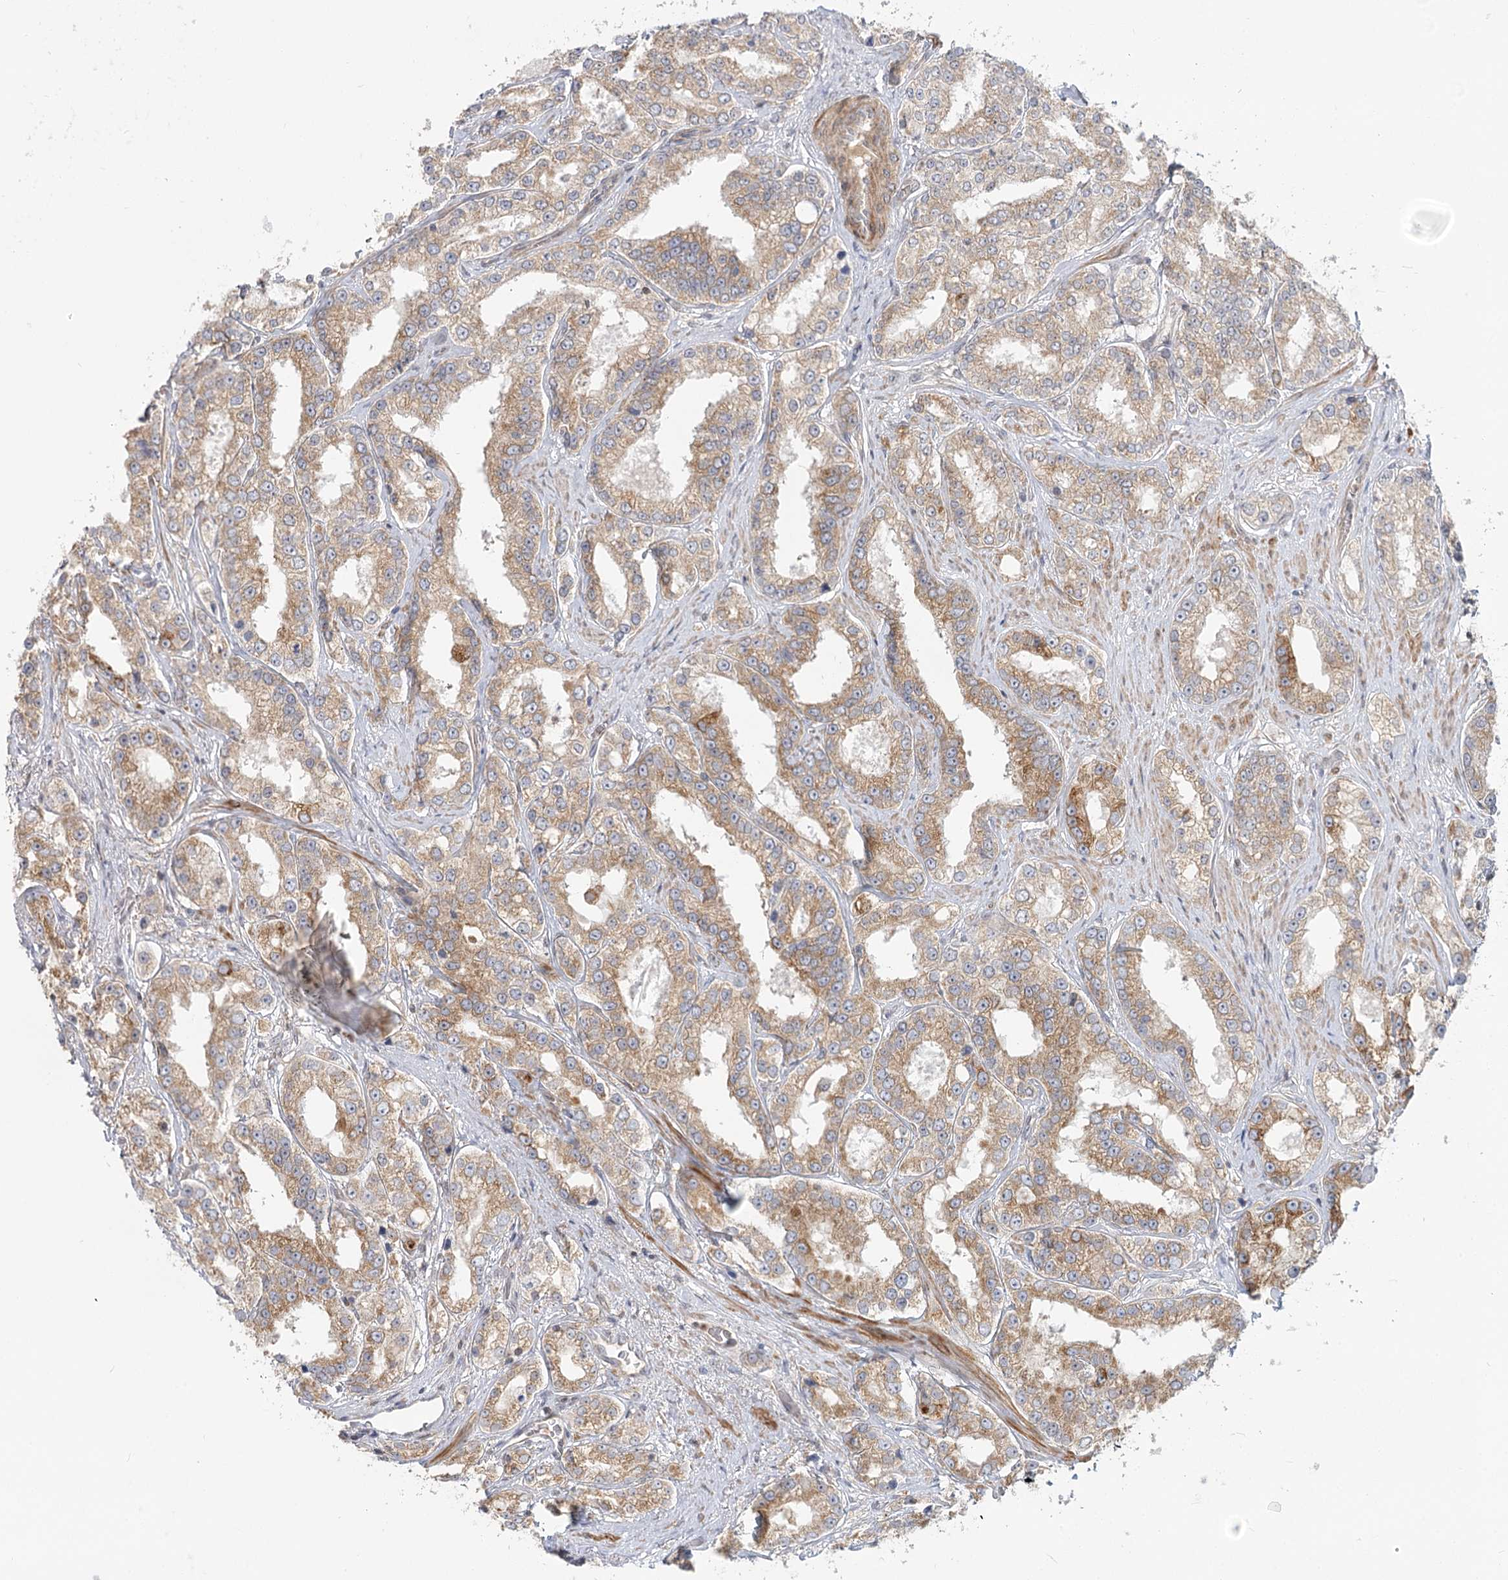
{"staining": {"intensity": "moderate", "quantity": "25%-75%", "location": "cytoplasmic/membranous"}, "tissue": "prostate cancer", "cell_type": "Tumor cells", "image_type": "cancer", "snomed": [{"axis": "morphology", "description": "Normal tissue, NOS"}, {"axis": "morphology", "description": "Adenocarcinoma, High grade"}, {"axis": "topography", "description": "Prostate"}], "caption": "A high-resolution histopathology image shows immunohistochemistry staining of prostate cancer, which reveals moderate cytoplasmic/membranous expression in approximately 25%-75% of tumor cells. (brown staining indicates protein expression, while blue staining denotes nuclei).", "gene": "MTMR3", "patient": {"sex": "male", "age": 83}}